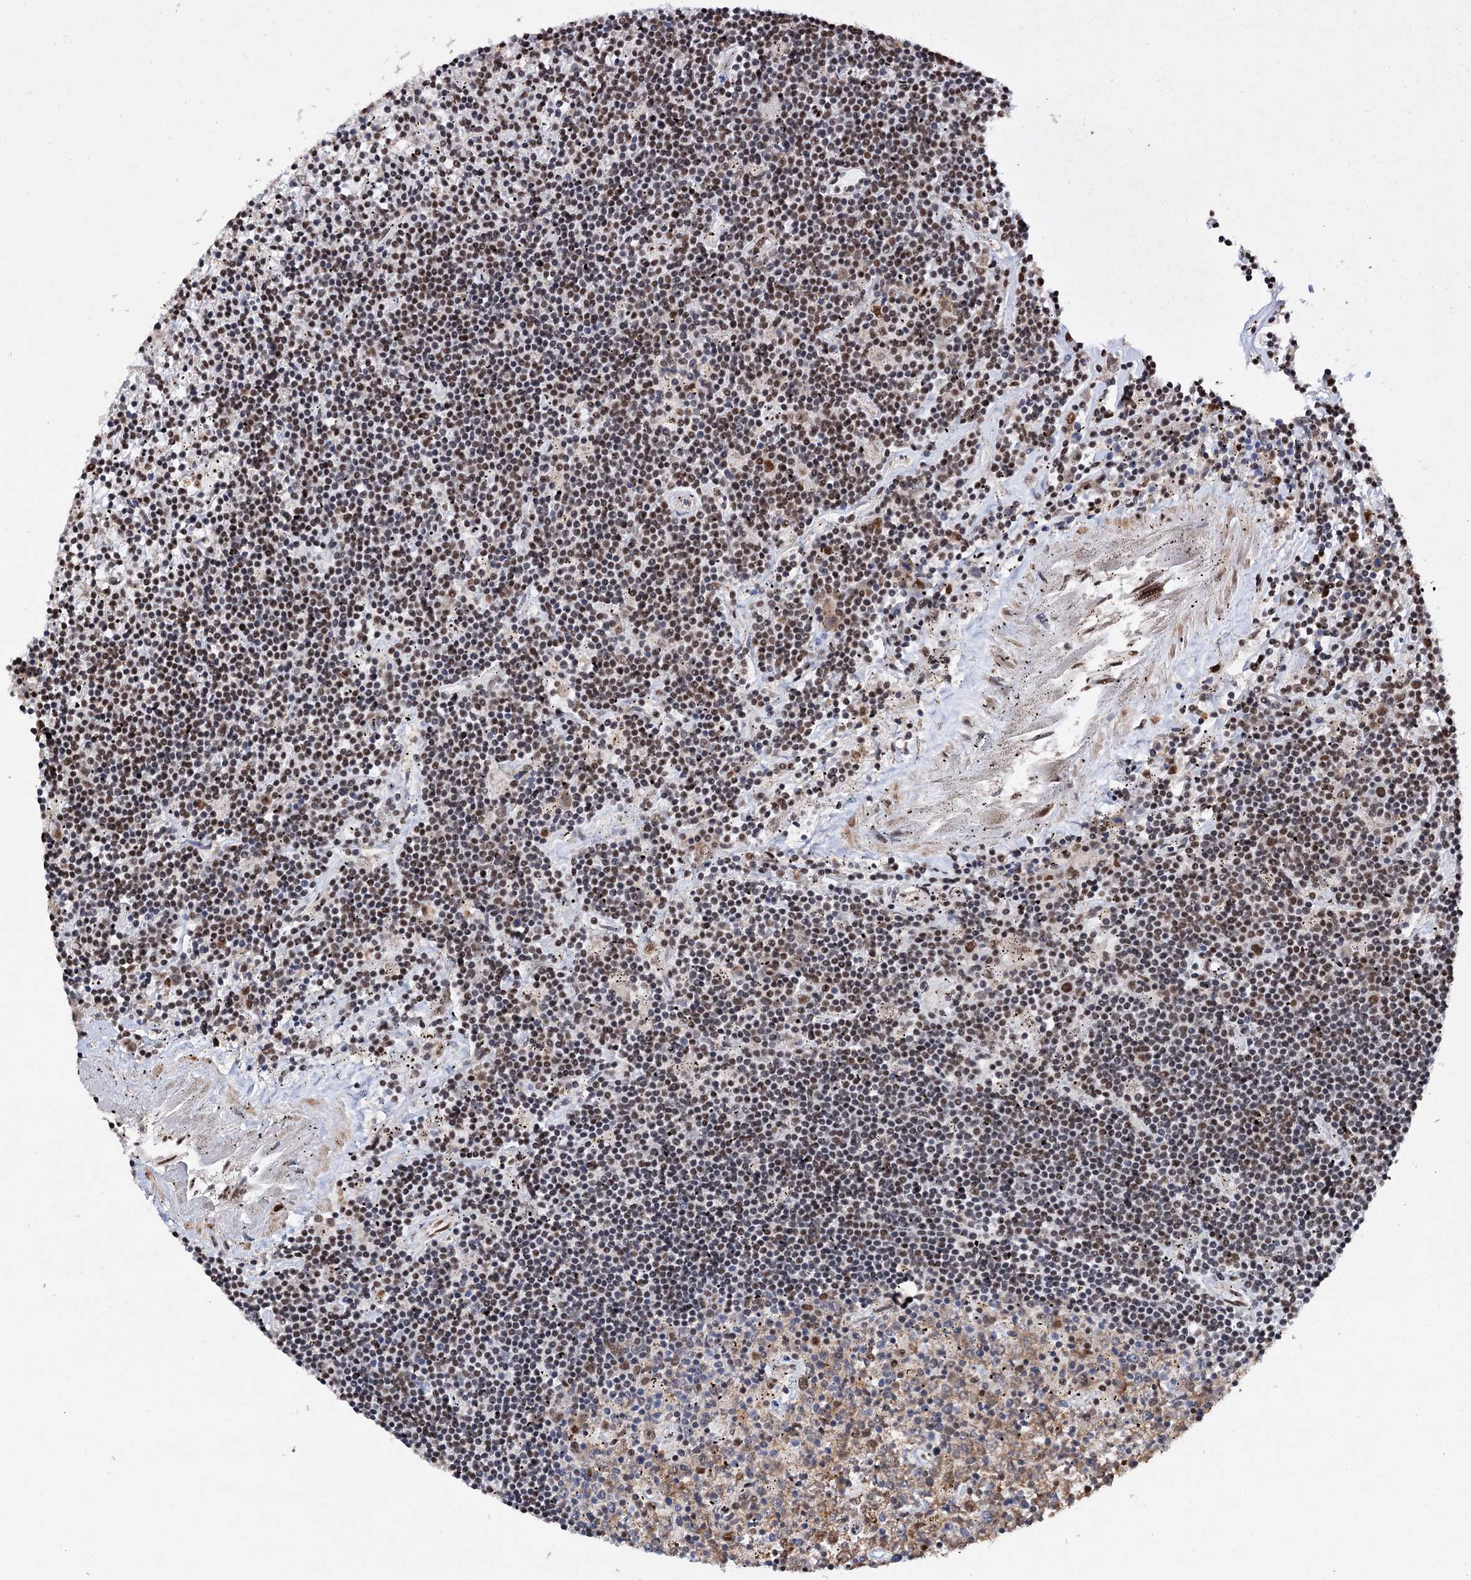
{"staining": {"intensity": "moderate", "quantity": ">75%", "location": "nuclear"}, "tissue": "lymphoma", "cell_type": "Tumor cells", "image_type": "cancer", "snomed": [{"axis": "morphology", "description": "Malignant lymphoma, non-Hodgkin's type, Low grade"}, {"axis": "topography", "description": "Spleen"}], "caption": "Moderate nuclear protein expression is appreciated in approximately >75% of tumor cells in low-grade malignant lymphoma, non-Hodgkin's type.", "gene": "MATR3", "patient": {"sex": "male", "age": 76}}